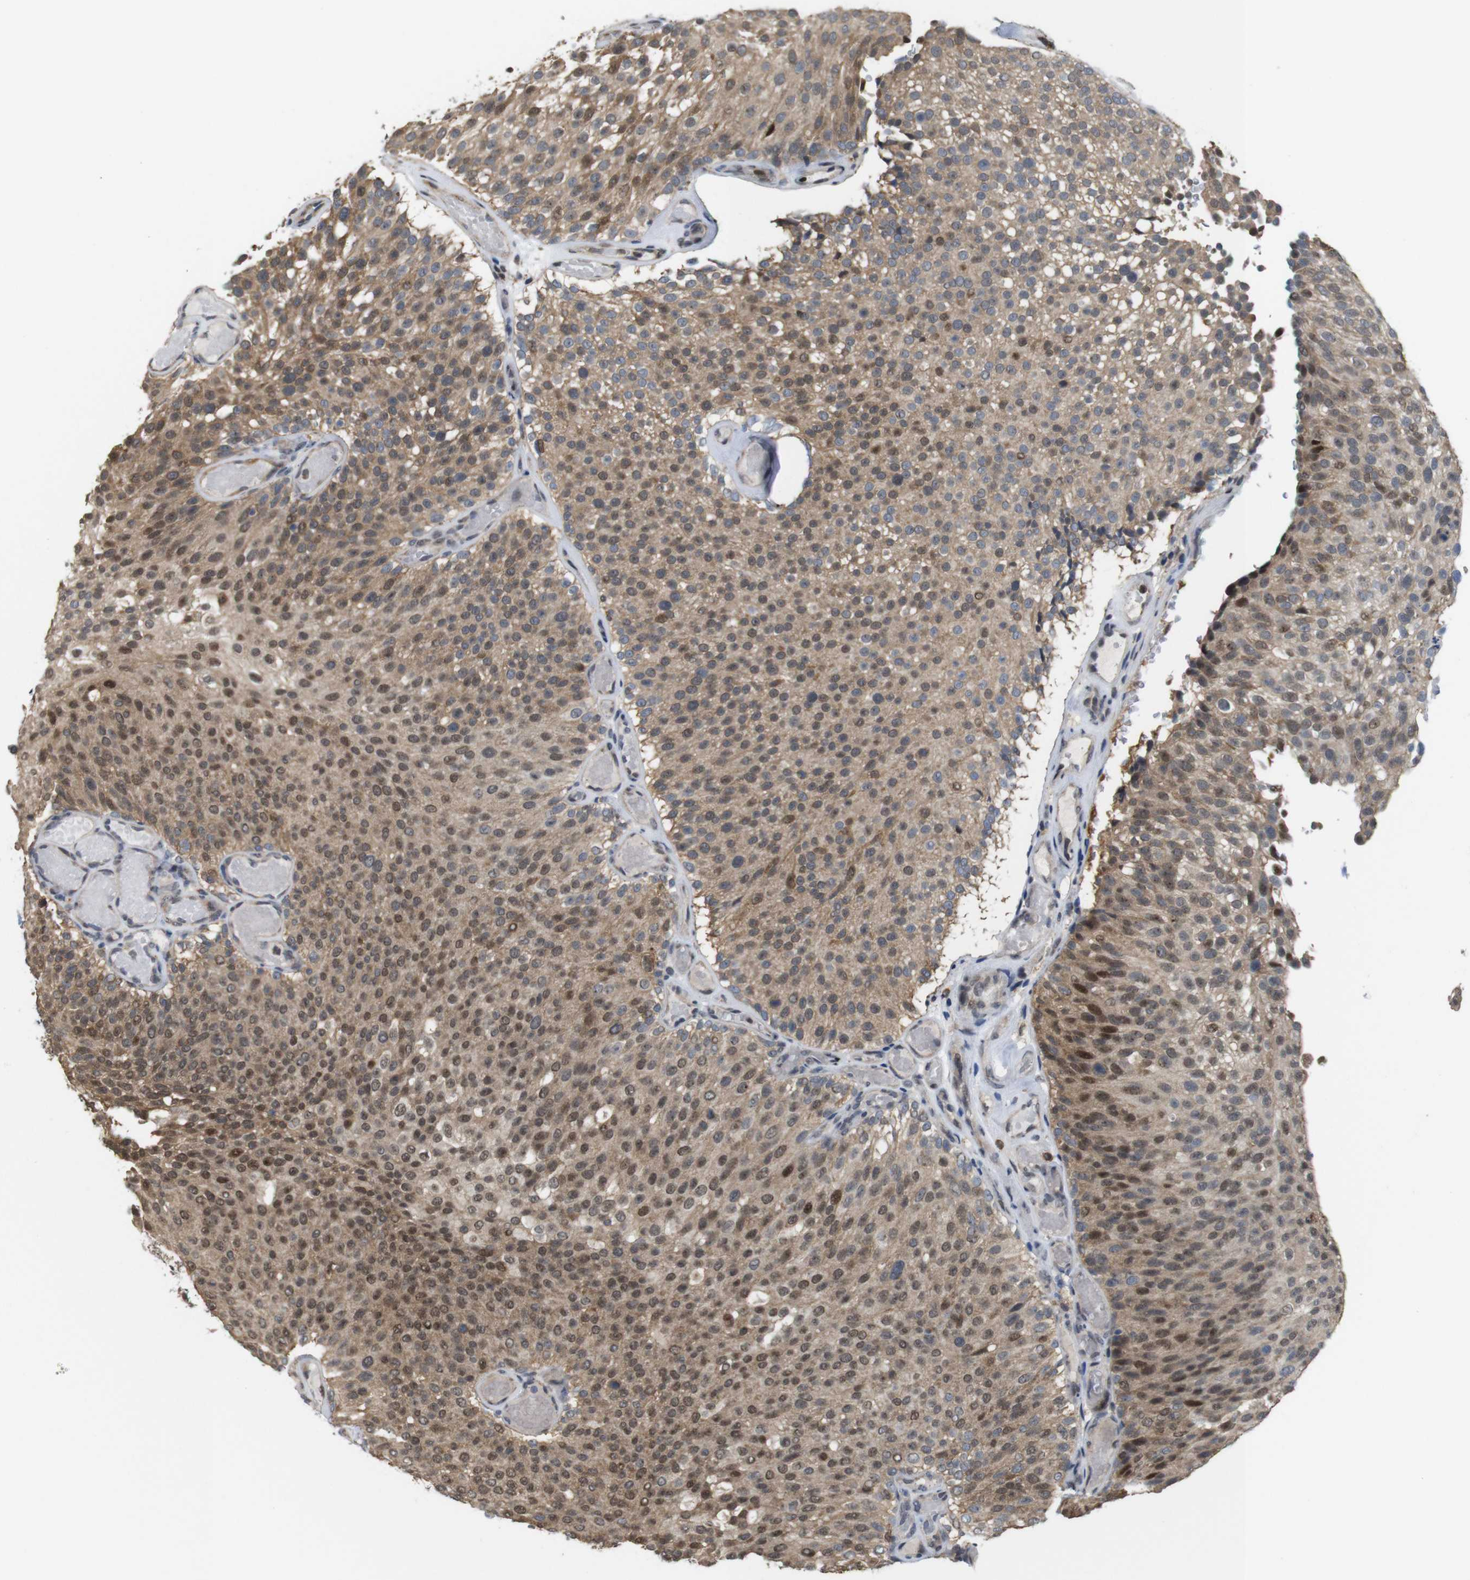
{"staining": {"intensity": "moderate", "quantity": ">75%", "location": "cytoplasmic/membranous,nuclear"}, "tissue": "urothelial cancer", "cell_type": "Tumor cells", "image_type": "cancer", "snomed": [{"axis": "morphology", "description": "Urothelial carcinoma, Low grade"}, {"axis": "topography", "description": "Urinary bladder"}], "caption": "Protein analysis of urothelial cancer tissue reveals moderate cytoplasmic/membranous and nuclear expression in about >75% of tumor cells.", "gene": "PNMA8A", "patient": {"sex": "male", "age": 78}}